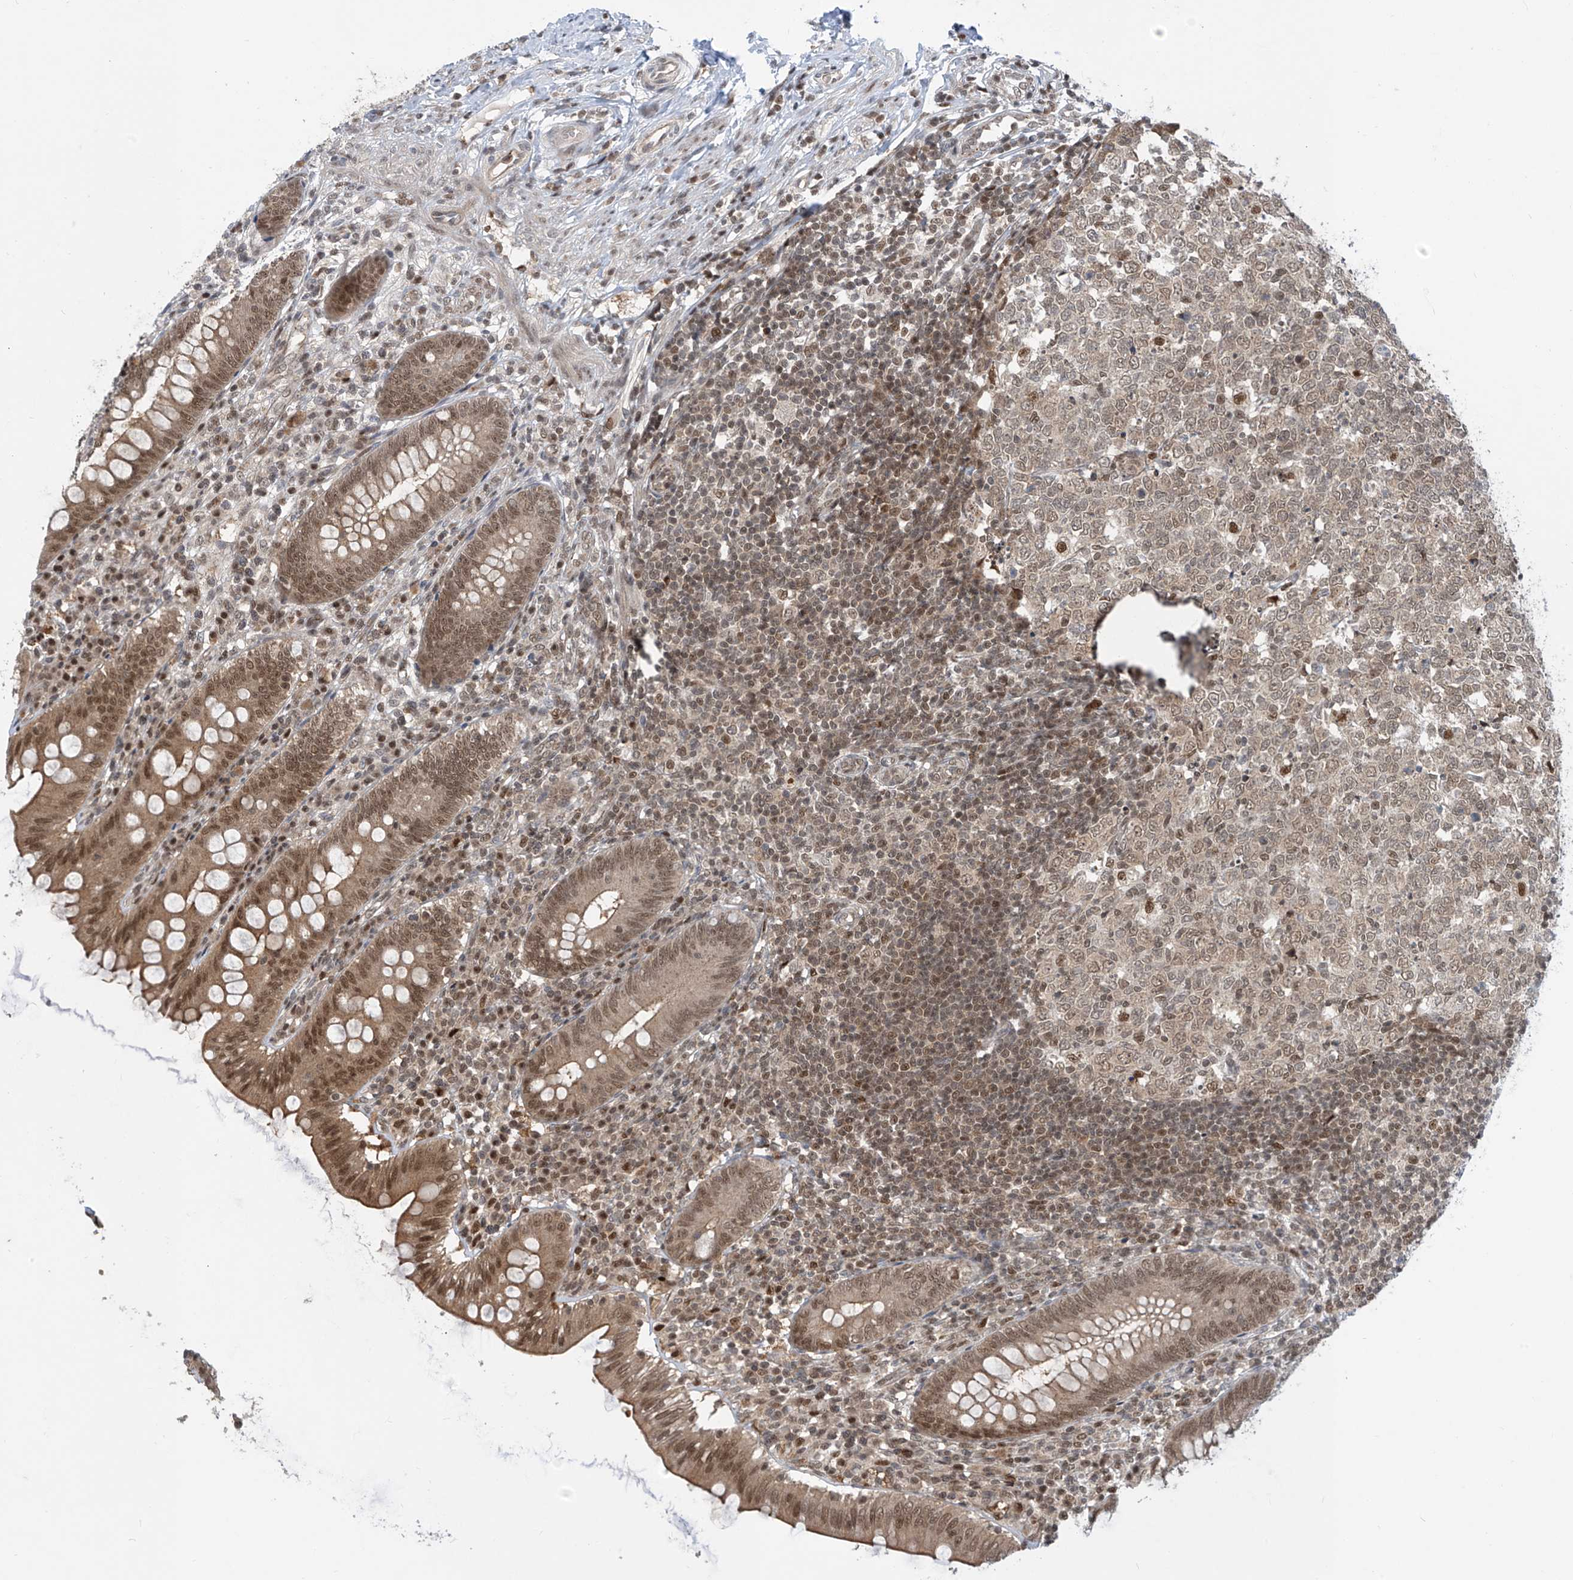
{"staining": {"intensity": "moderate", "quantity": ">75%", "location": "cytoplasmic/membranous,nuclear"}, "tissue": "appendix", "cell_type": "Glandular cells", "image_type": "normal", "snomed": [{"axis": "morphology", "description": "Normal tissue, NOS"}, {"axis": "topography", "description": "Appendix"}], "caption": "Protein staining of unremarkable appendix exhibits moderate cytoplasmic/membranous,nuclear staining in about >75% of glandular cells.", "gene": "LAGE3", "patient": {"sex": "male", "age": 14}}